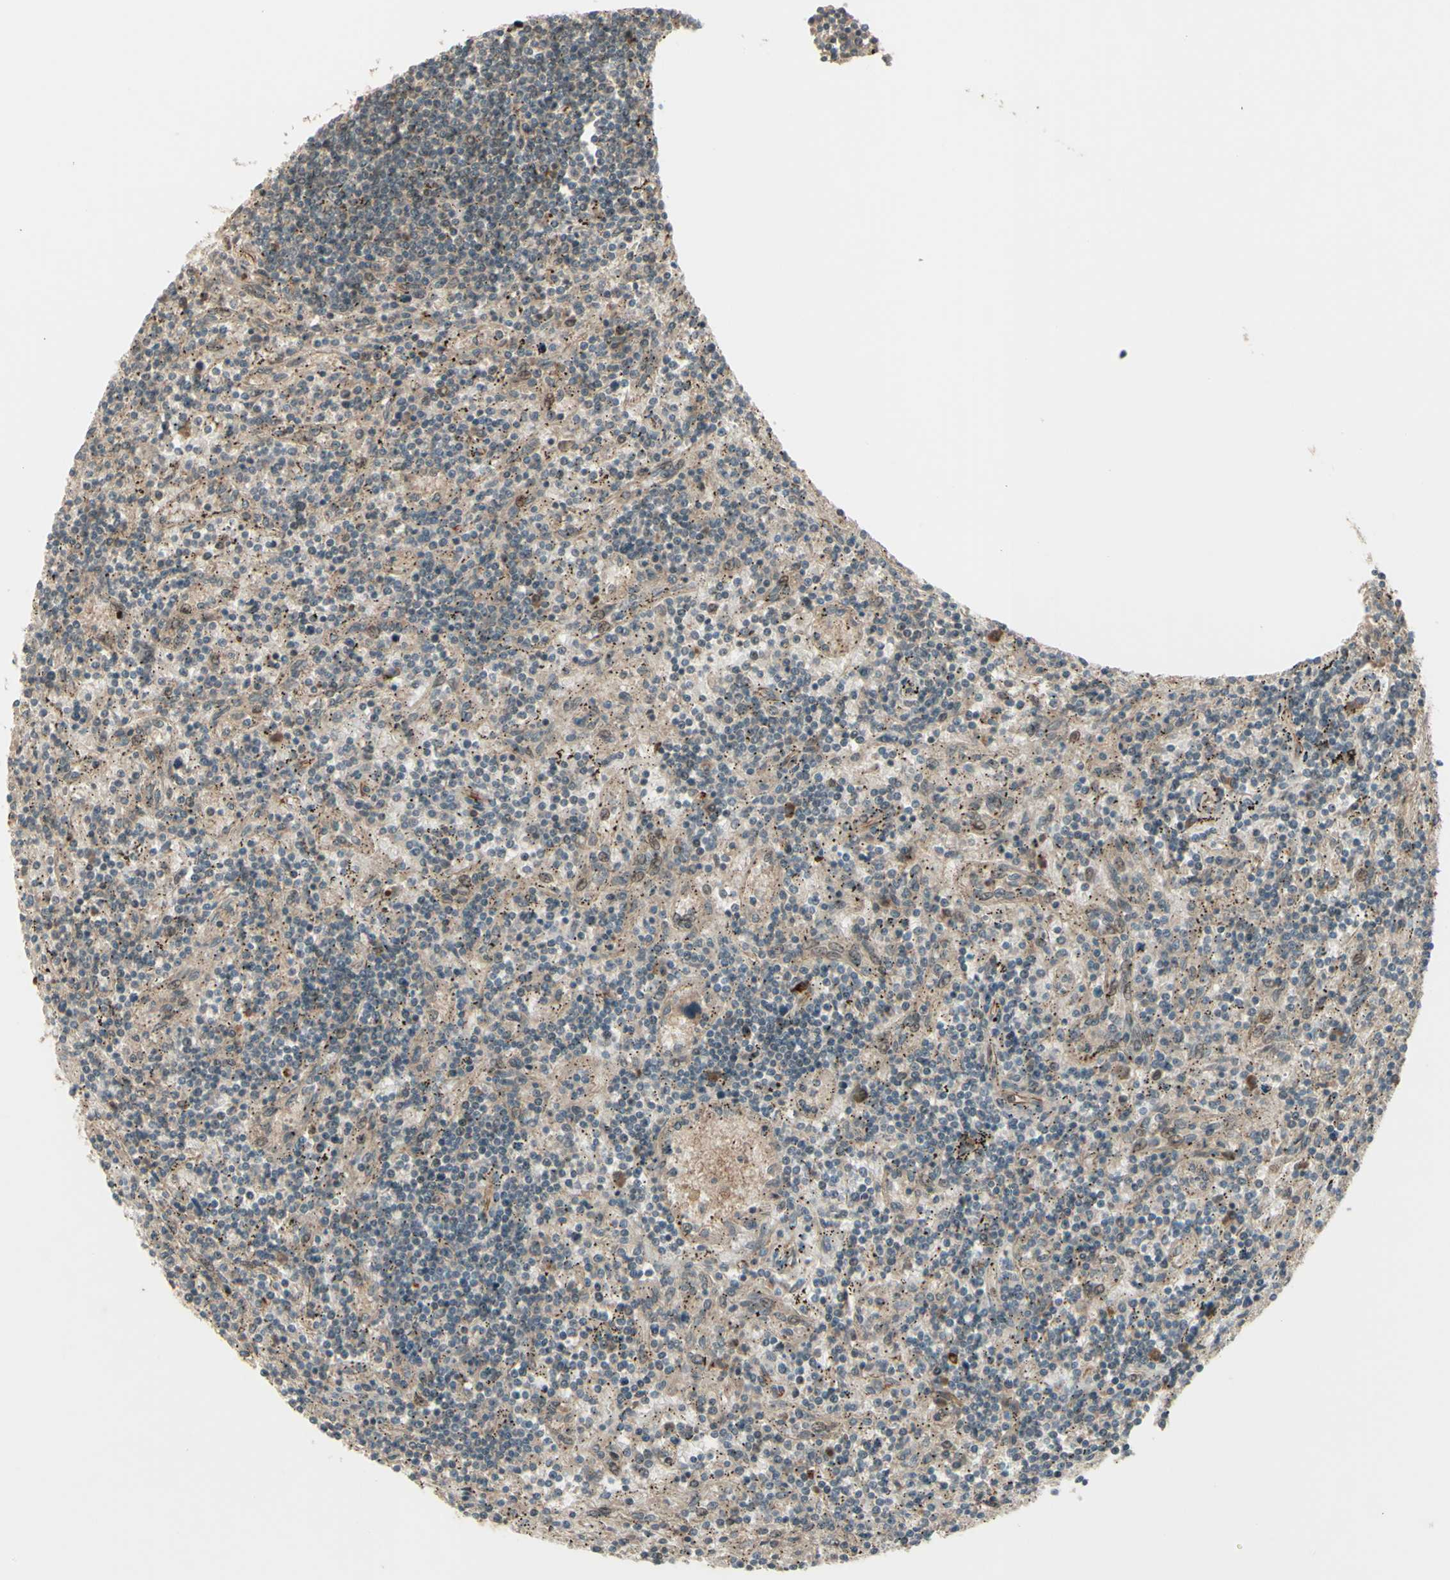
{"staining": {"intensity": "weak", "quantity": "<25%", "location": "cytoplasmic/membranous"}, "tissue": "lymphoma", "cell_type": "Tumor cells", "image_type": "cancer", "snomed": [{"axis": "morphology", "description": "Malignant lymphoma, non-Hodgkin's type, Low grade"}, {"axis": "topography", "description": "Spleen"}], "caption": "Immunohistochemistry (IHC) of human lymphoma demonstrates no staining in tumor cells.", "gene": "MLF2", "patient": {"sex": "male", "age": 76}}